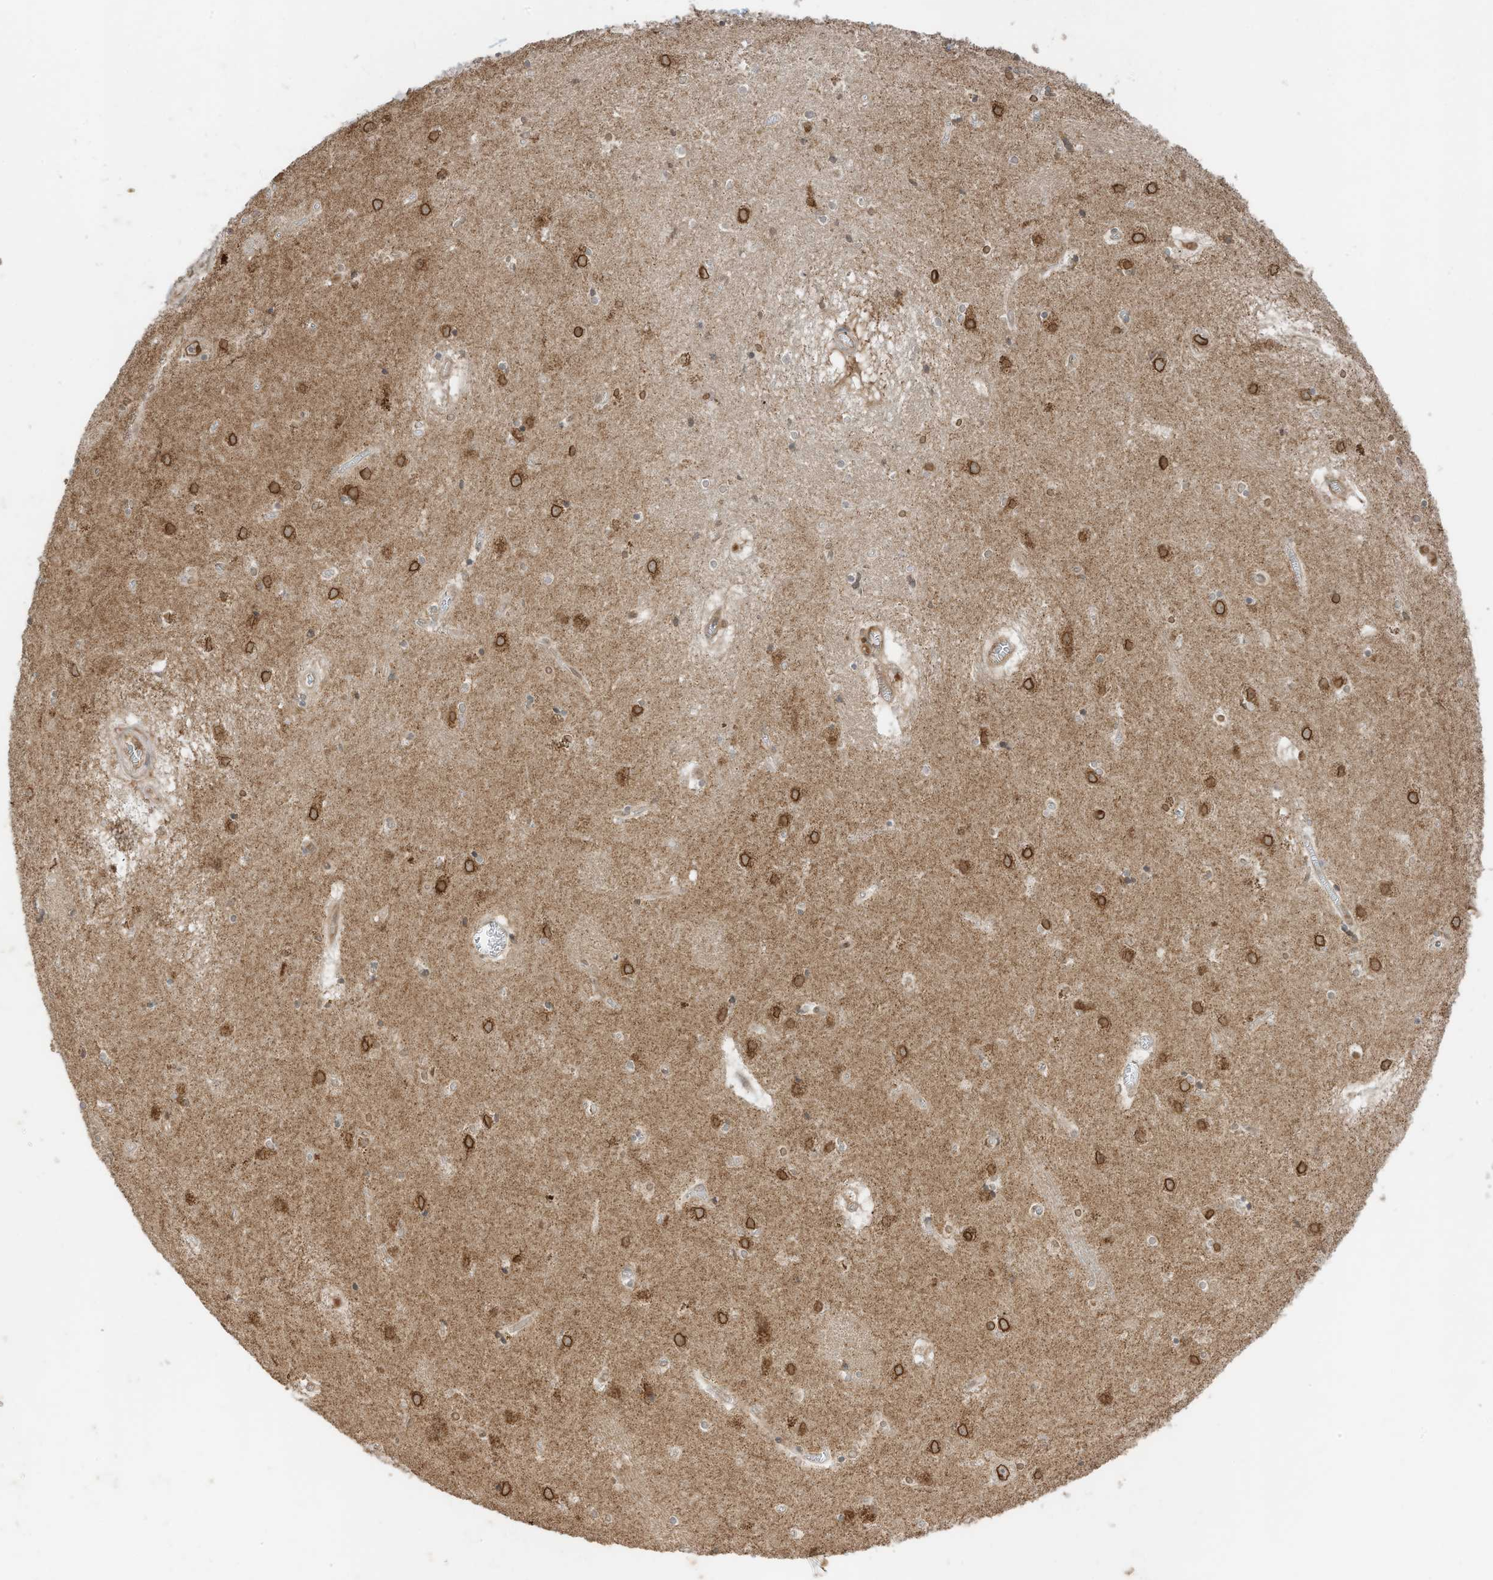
{"staining": {"intensity": "moderate", "quantity": "<25%", "location": "cytoplasmic/membranous"}, "tissue": "caudate", "cell_type": "Glial cells", "image_type": "normal", "snomed": [{"axis": "morphology", "description": "Normal tissue, NOS"}, {"axis": "topography", "description": "Lateral ventricle wall"}], "caption": "This micrograph reveals IHC staining of normal human caudate, with low moderate cytoplasmic/membranous staining in about <25% of glial cells.", "gene": "SLC25A12", "patient": {"sex": "male", "age": 70}}